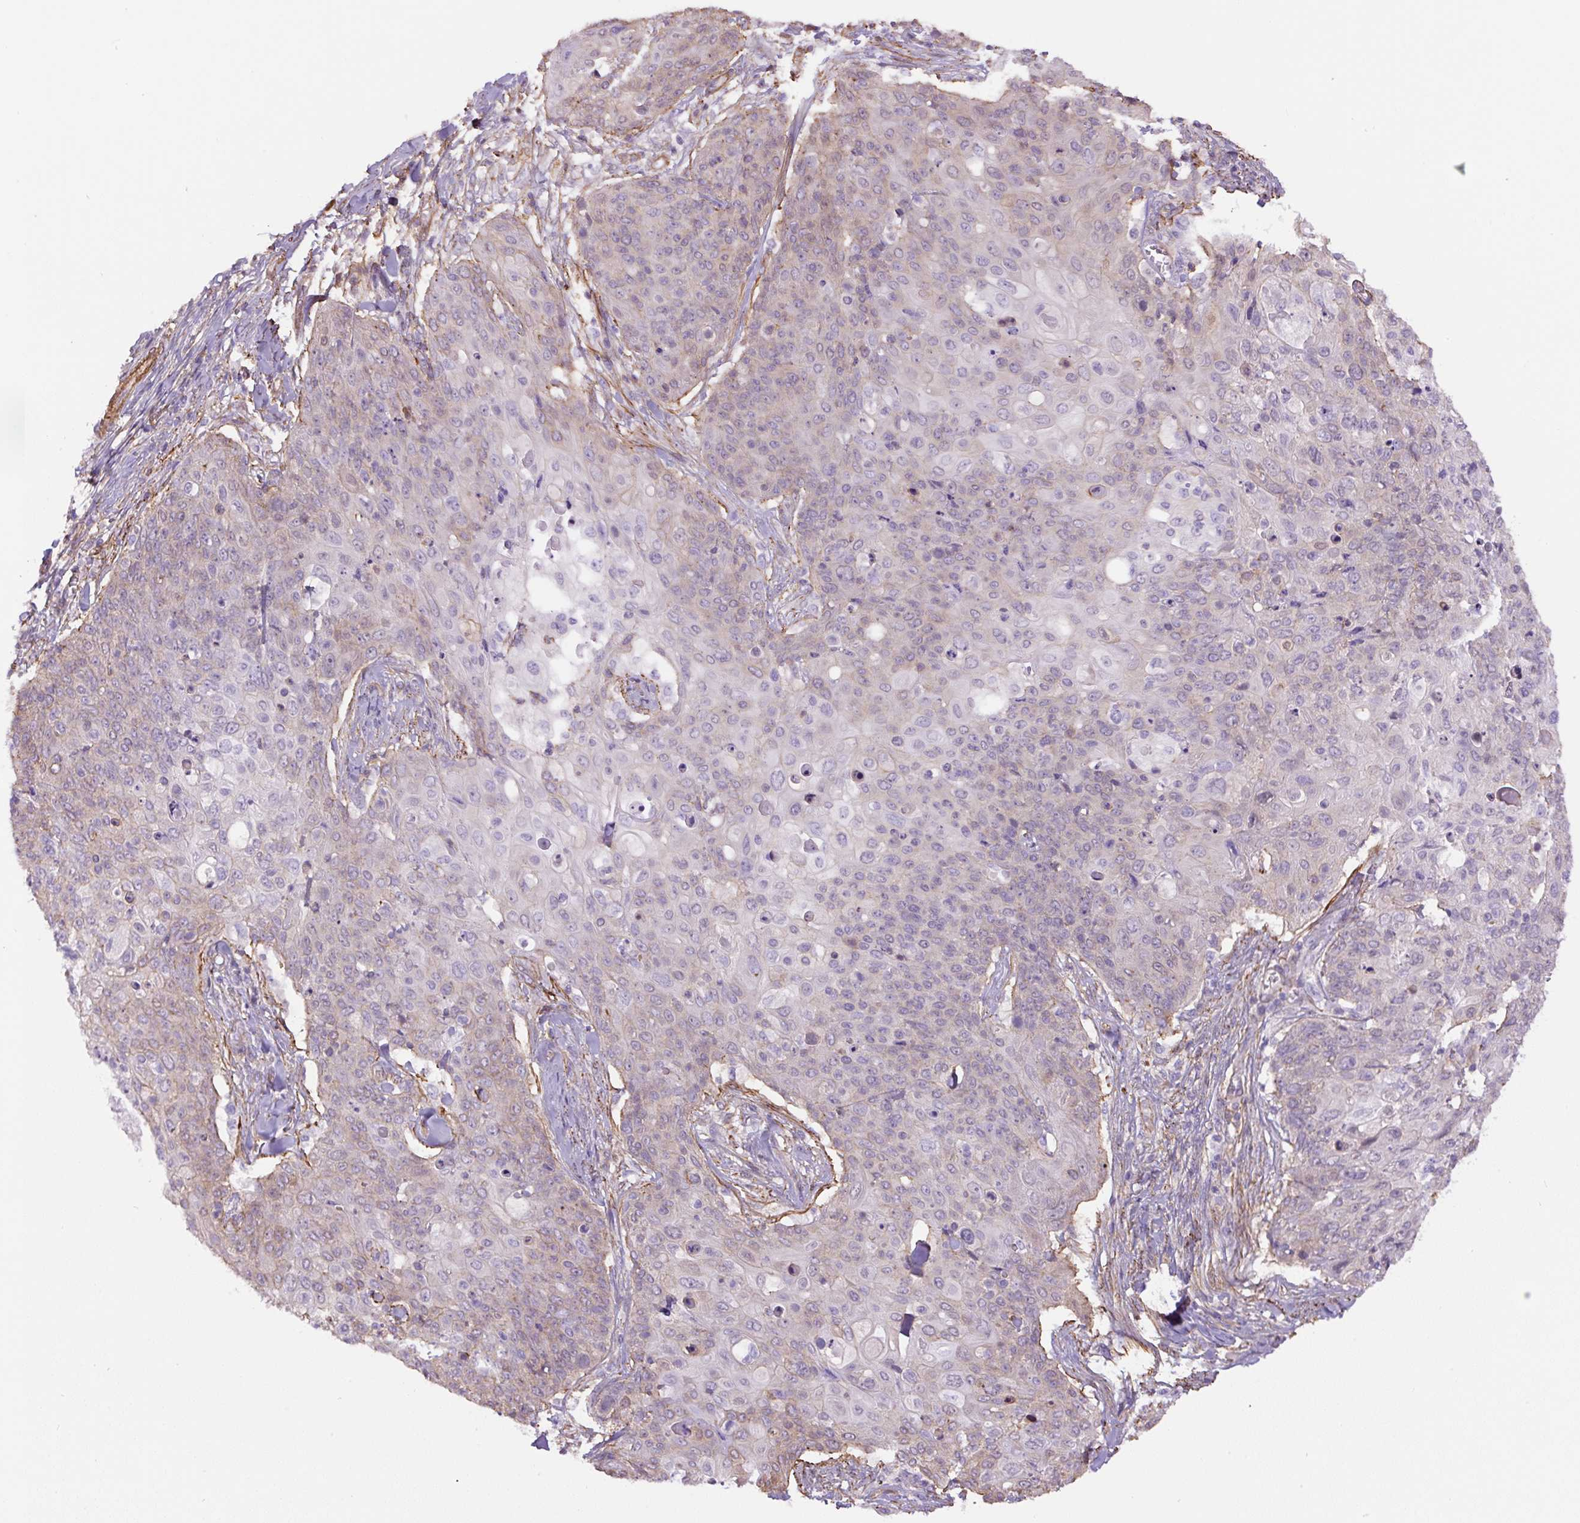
{"staining": {"intensity": "negative", "quantity": "none", "location": "none"}, "tissue": "skin cancer", "cell_type": "Tumor cells", "image_type": "cancer", "snomed": [{"axis": "morphology", "description": "Squamous cell carcinoma, NOS"}, {"axis": "topography", "description": "Skin"}, {"axis": "topography", "description": "Vulva"}], "caption": "Tumor cells show no significant staining in skin cancer.", "gene": "B3GALT5", "patient": {"sex": "female", "age": 85}}